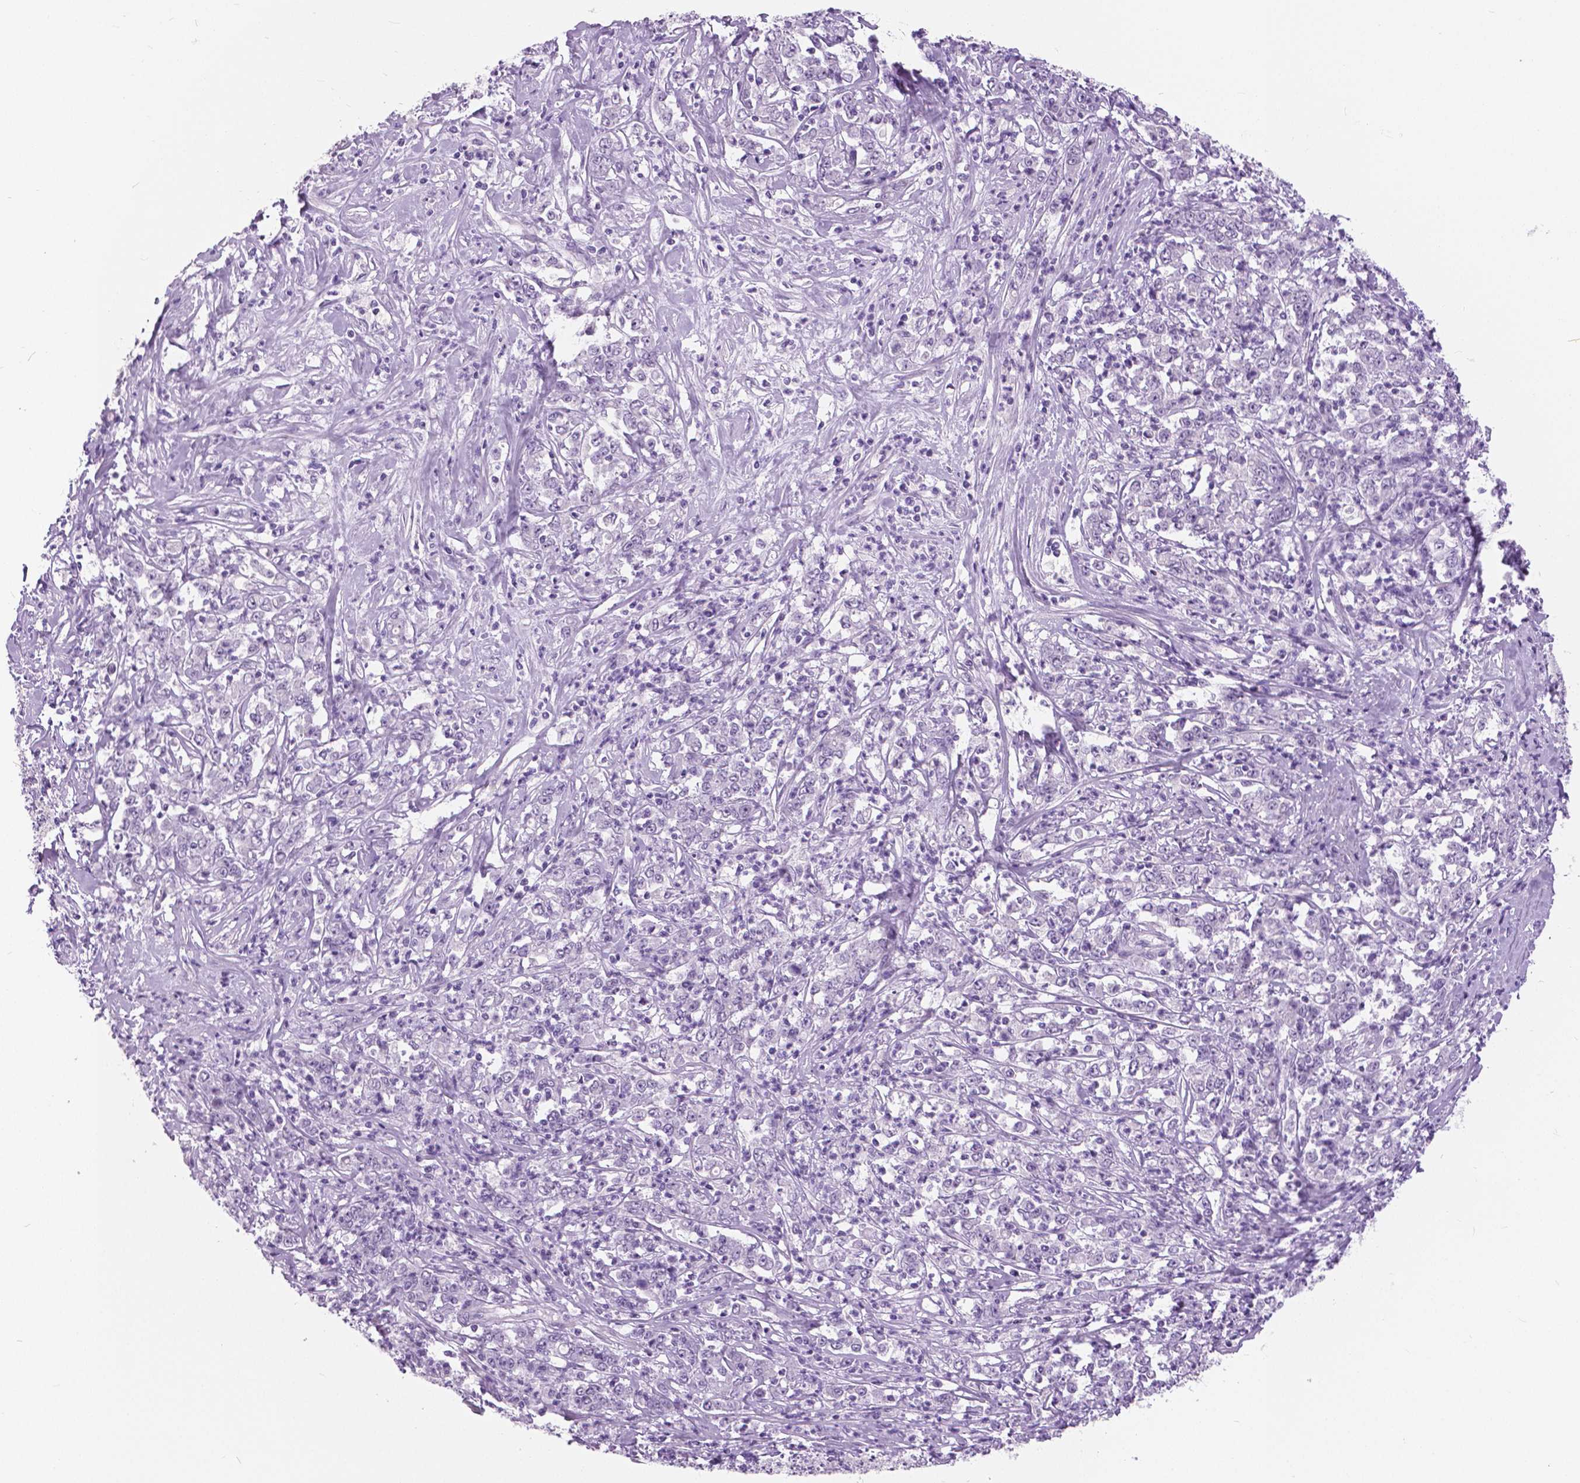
{"staining": {"intensity": "negative", "quantity": "none", "location": "none"}, "tissue": "stomach cancer", "cell_type": "Tumor cells", "image_type": "cancer", "snomed": [{"axis": "morphology", "description": "Adenocarcinoma, NOS"}, {"axis": "topography", "description": "Stomach, lower"}], "caption": "Tumor cells show no significant expression in stomach cancer (adenocarcinoma).", "gene": "MYOM1", "patient": {"sex": "female", "age": 71}}